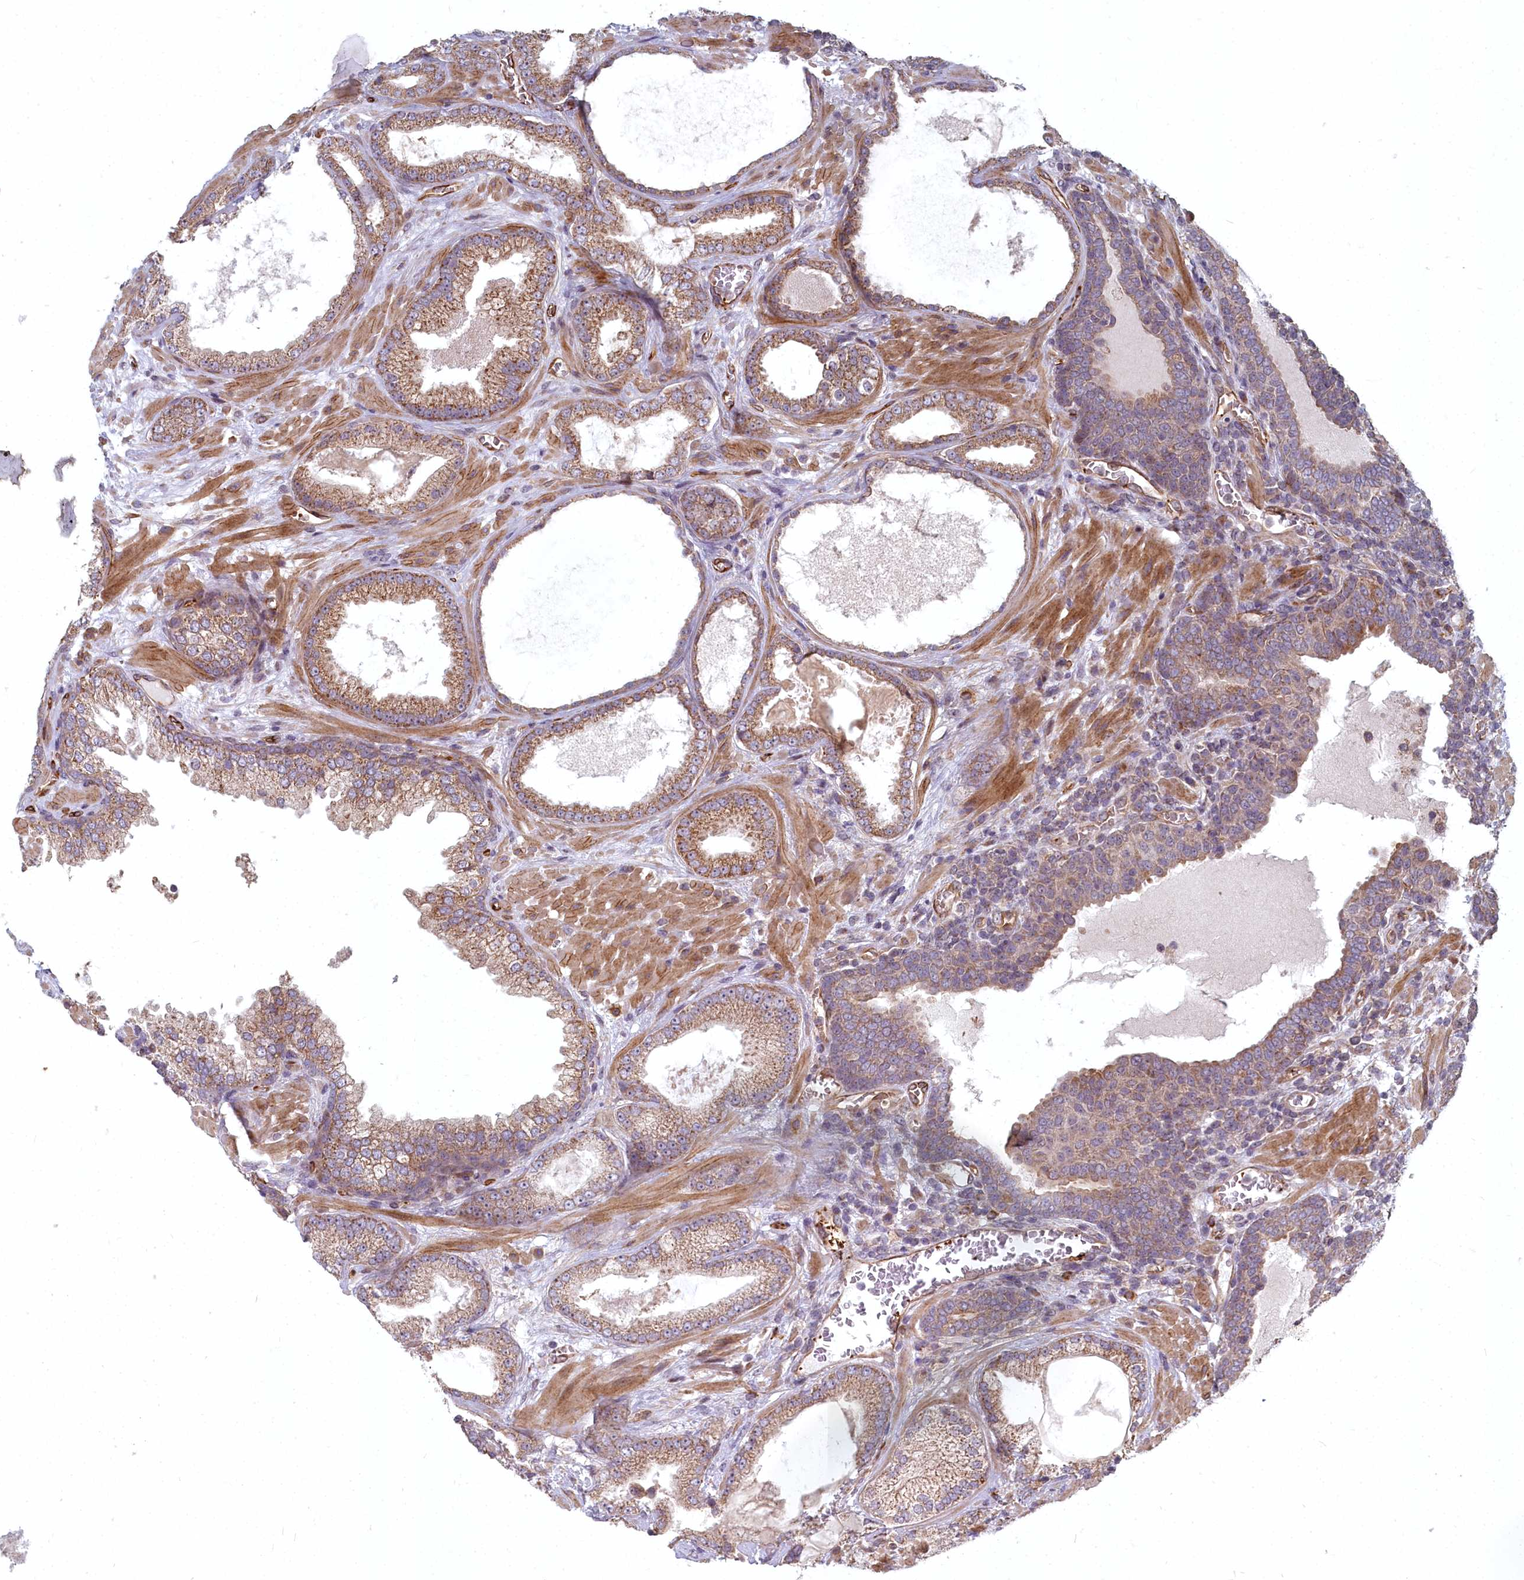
{"staining": {"intensity": "moderate", "quantity": ">75%", "location": "cytoplasmic/membranous"}, "tissue": "prostate cancer", "cell_type": "Tumor cells", "image_type": "cancer", "snomed": [{"axis": "morphology", "description": "Adenocarcinoma, Low grade"}, {"axis": "topography", "description": "Prostate"}], "caption": "The image shows immunohistochemical staining of prostate cancer (low-grade adenocarcinoma). There is moderate cytoplasmic/membranous expression is present in about >75% of tumor cells. The protein is stained brown, and the nuclei are stained in blue (DAB (3,3'-diaminobenzidine) IHC with brightfield microscopy, high magnification).", "gene": "TSPYL4", "patient": {"sex": "male", "age": 57}}